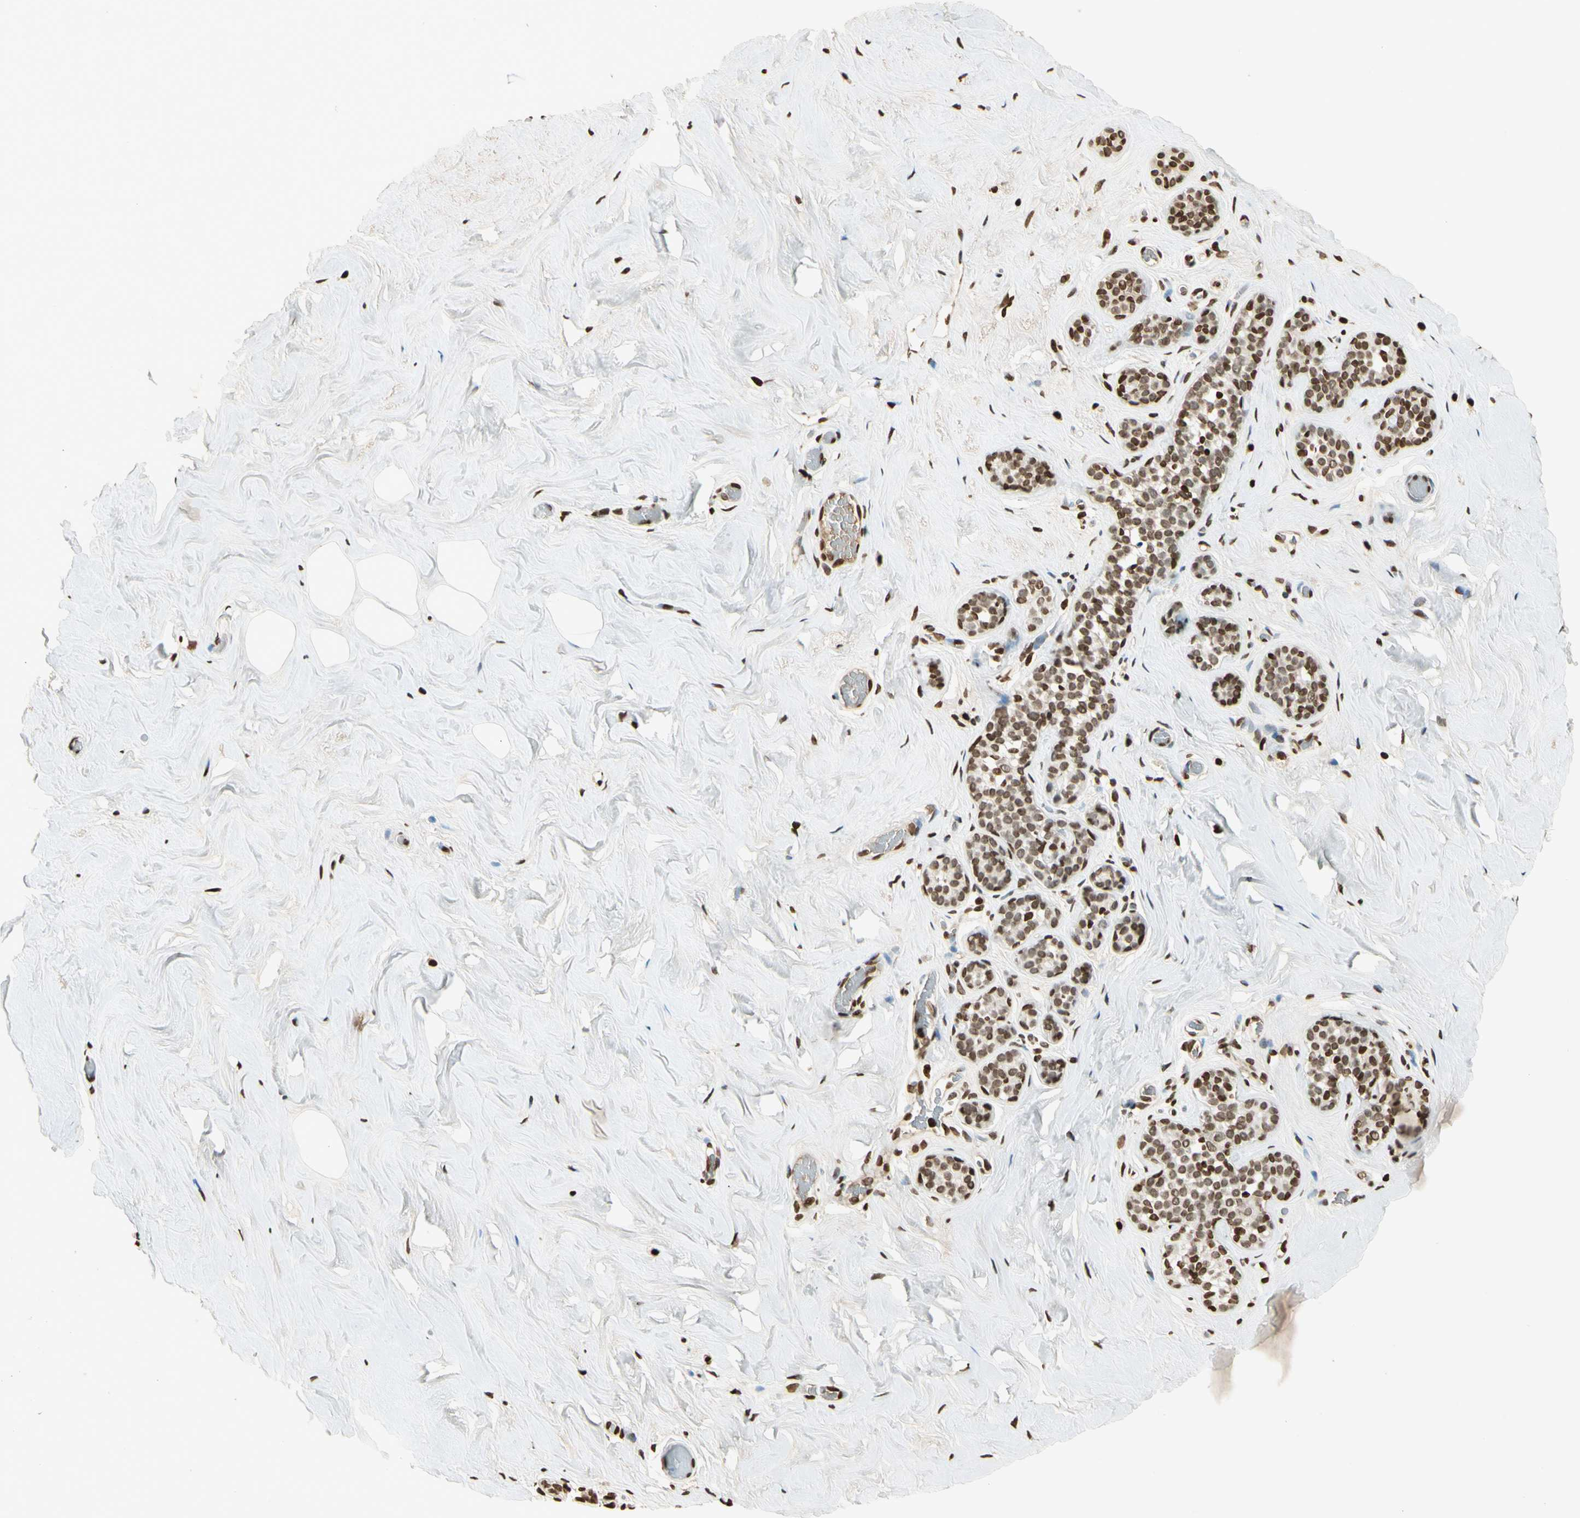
{"staining": {"intensity": "strong", "quantity": ">75%", "location": "nuclear"}, "tissue": "breast", "cell_type": "Adipocytes", "image_type": "normal", "snomed": [{"axis": "morphology", "description": "Normal tissue, NOS"}, {"axis": "topography", "description": "Breast"}], "caption": "Normal breast displays strong nuclear staining in approximately >75% of adipocytes Nuclei are stained in blue..", "gene": "RORA", "patient": {"sex": "female", "age": 75}}